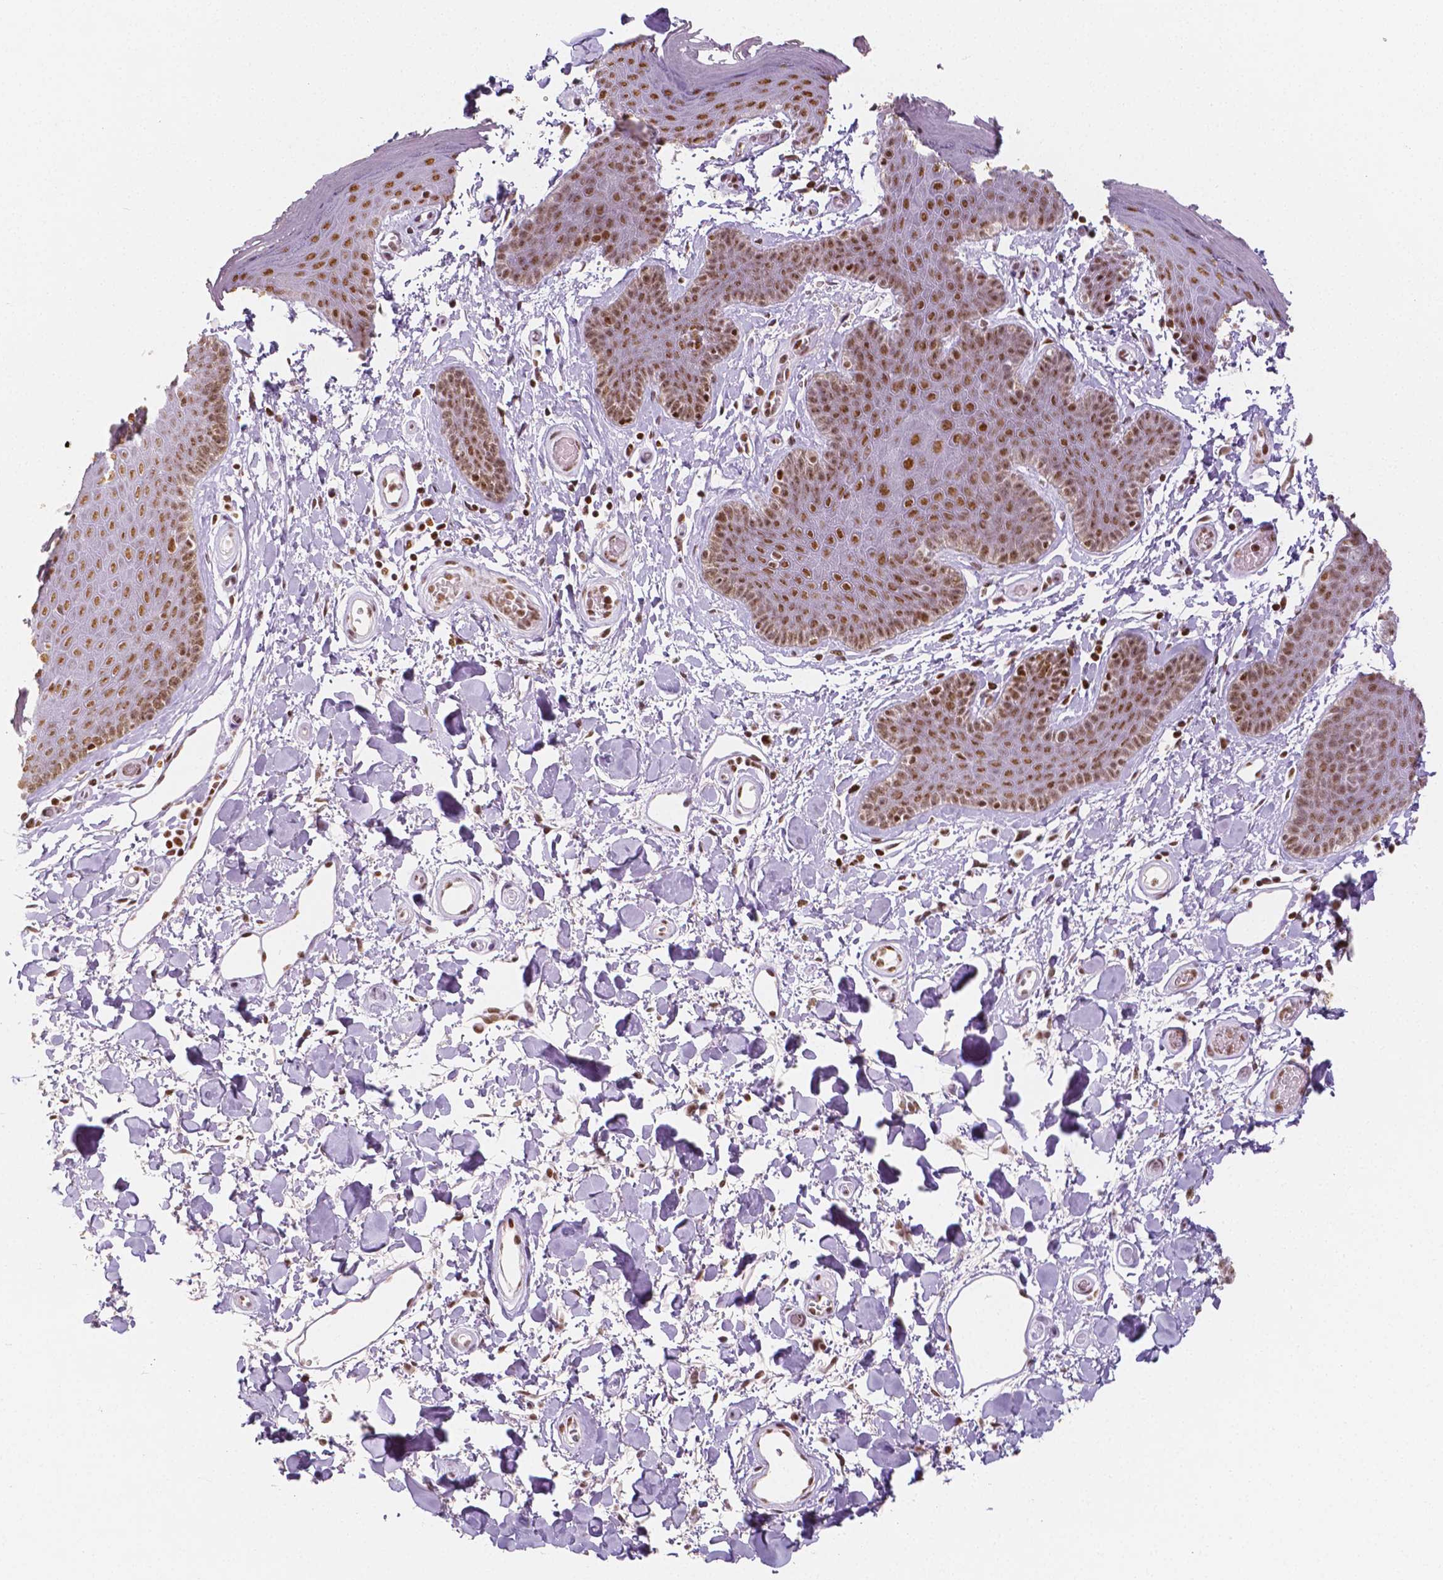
{"staining": {"intensity": "moderate", "quantity": ">75%", "location": "nuclear"}, "tissue": "skin", "cell_type": "Epidermal cells", "image_type": "normal", "snomed": [{"axis": "morphology", "description": "Normal tissue, NOS"}, {"axis": "topography", "description": "Anal"}], "caption": "Immunohistochemical staining of normal skin displays medium levels of moderate nuclear expression in about >75% of epidermal cells. (Stains: DAB in brown, nuclei in blue, Microscopy: brightfield microscopy at high magnification).", "gene": "HDAC1", "patient": {"sex": "male", "age": 53}}